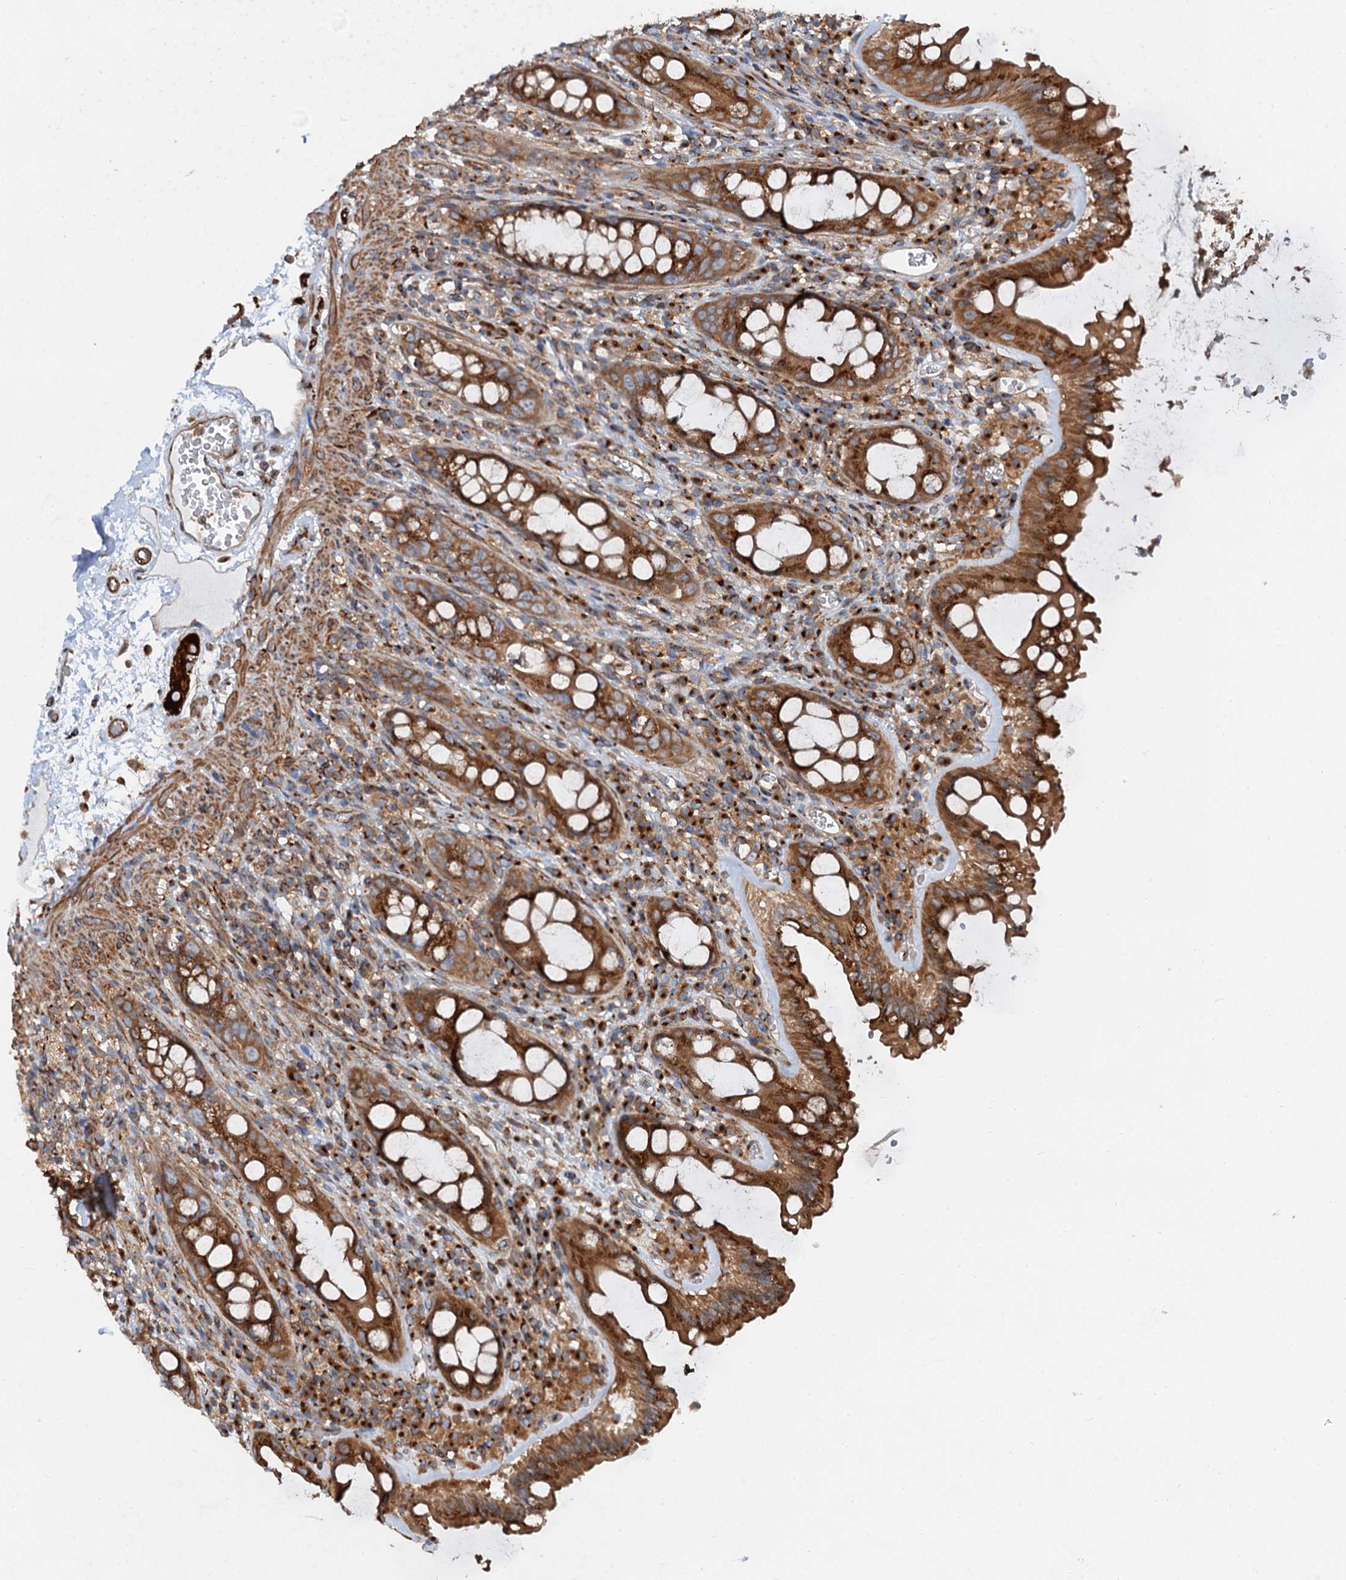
{"staining": {"intensity": "strong", "quantity": ">75%", "location": "cytoplasmic/membranous"}, "tissue": "rectum", "cell_type": "Glandular cells", "image_type": "normal", "snomed": [{"axis": "morphology", "description": "Normal tissue, NOS"}, {"axis": "topography", "description": "Rectum"}], "caption": "The image reveals staining of unremarkable rectum, revealing strong cytoplasmic/membranous protein positivity (brown color) within glandular cells. The staining is performed using DAB brown chromogen to label protein expression. The nuclei are counter-stained blue using hematoxylin.", "gene": "ANKRD26", "patient": {"sex": "female", "age": 57}}